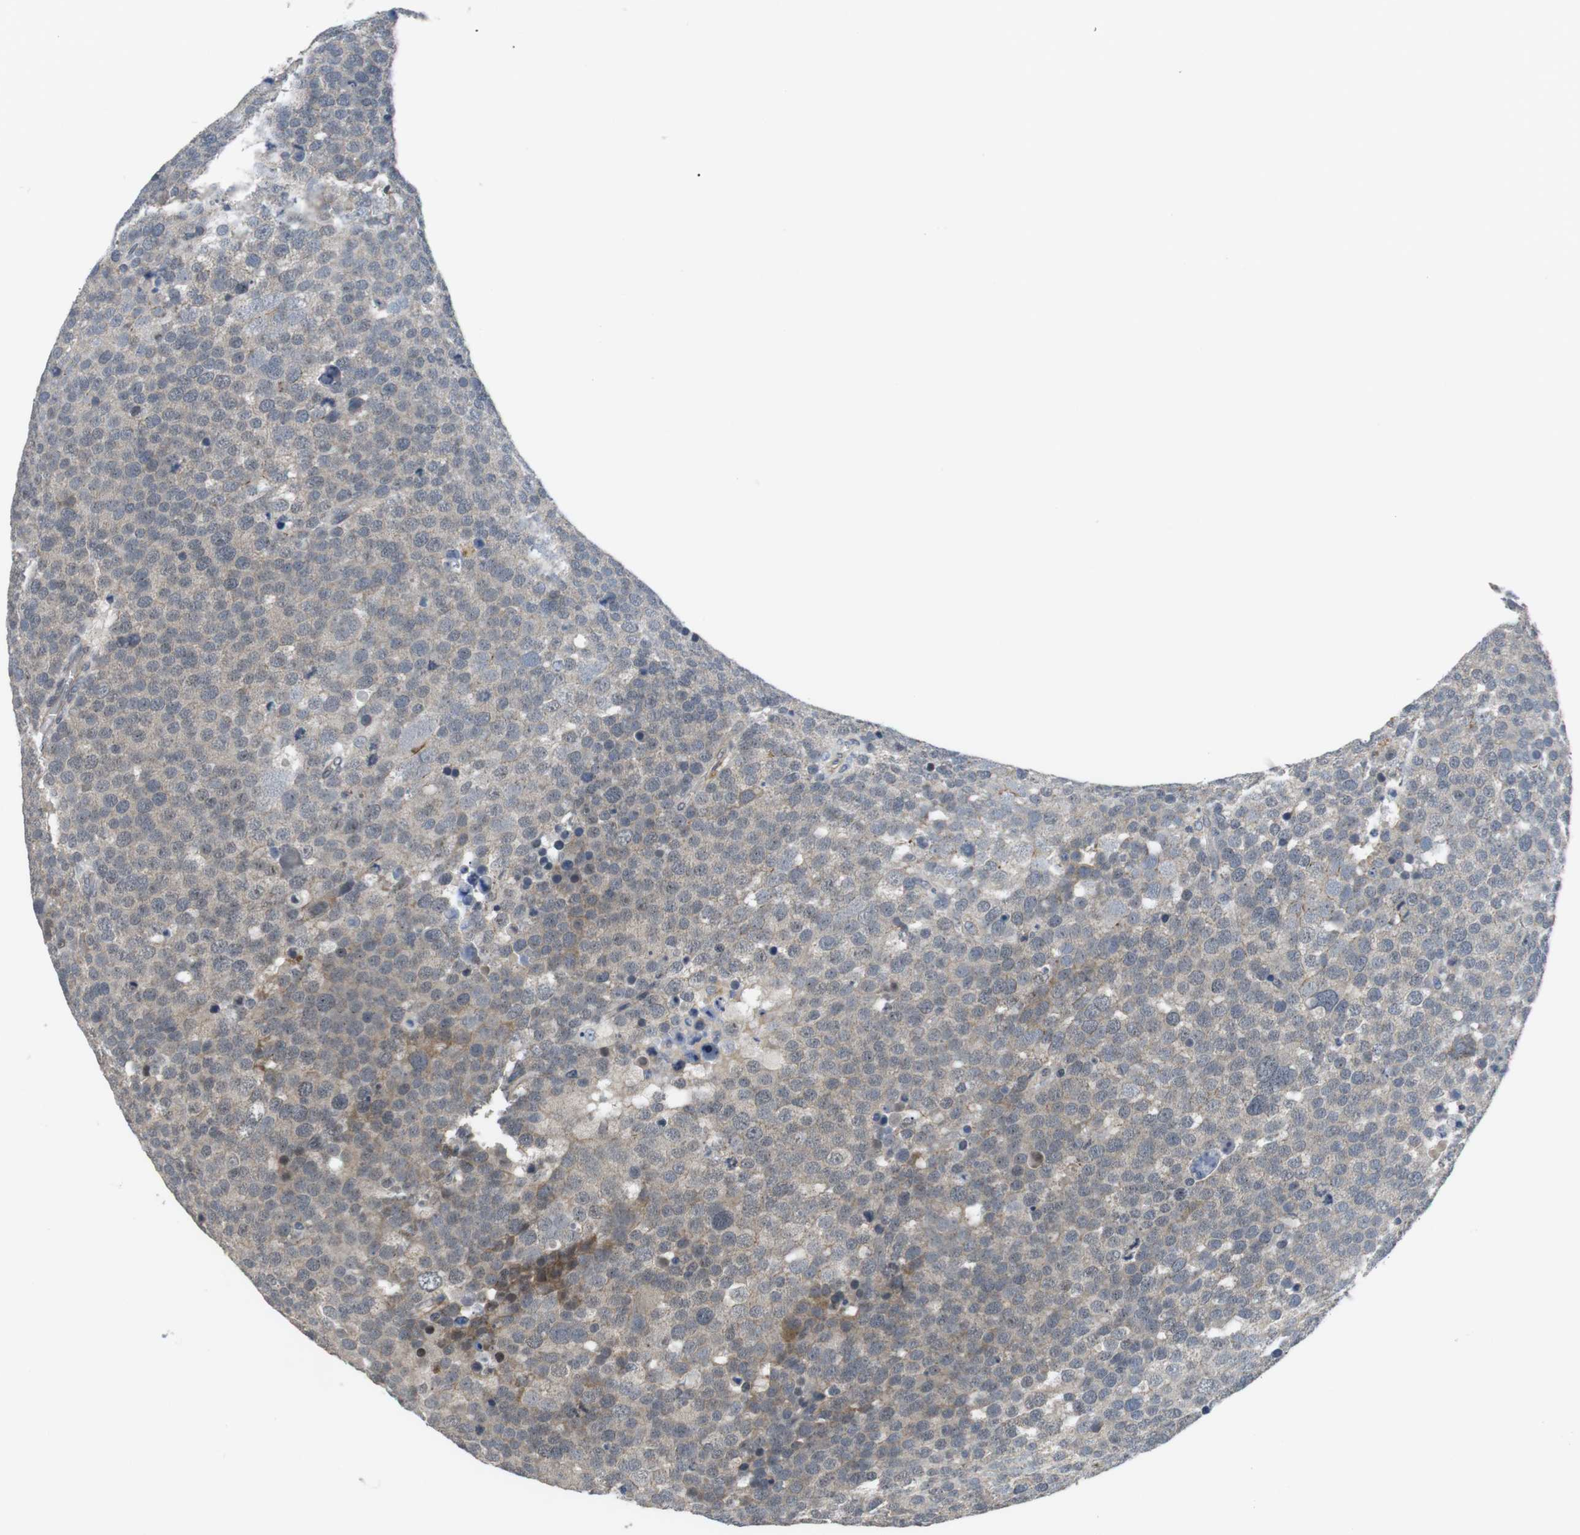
{"staining": {"intensity": "weak", "quantity": "<25%", "location": "cytoplasmic/membranous,nuclear"}, "tissue": "testis cancer", "cell_type": "Tumor cells", "image_type": "cancer", "snomed": [{"axis": "morphology", "description": "Seminoma, NOS"}, {"axis": "topography", "description": "Testis"}], "caption": "Tumor cells are negative for protein expression in human testis cancer.", "gene": "NECTIN1", "patient": {"sex": "male", "age": 71}}